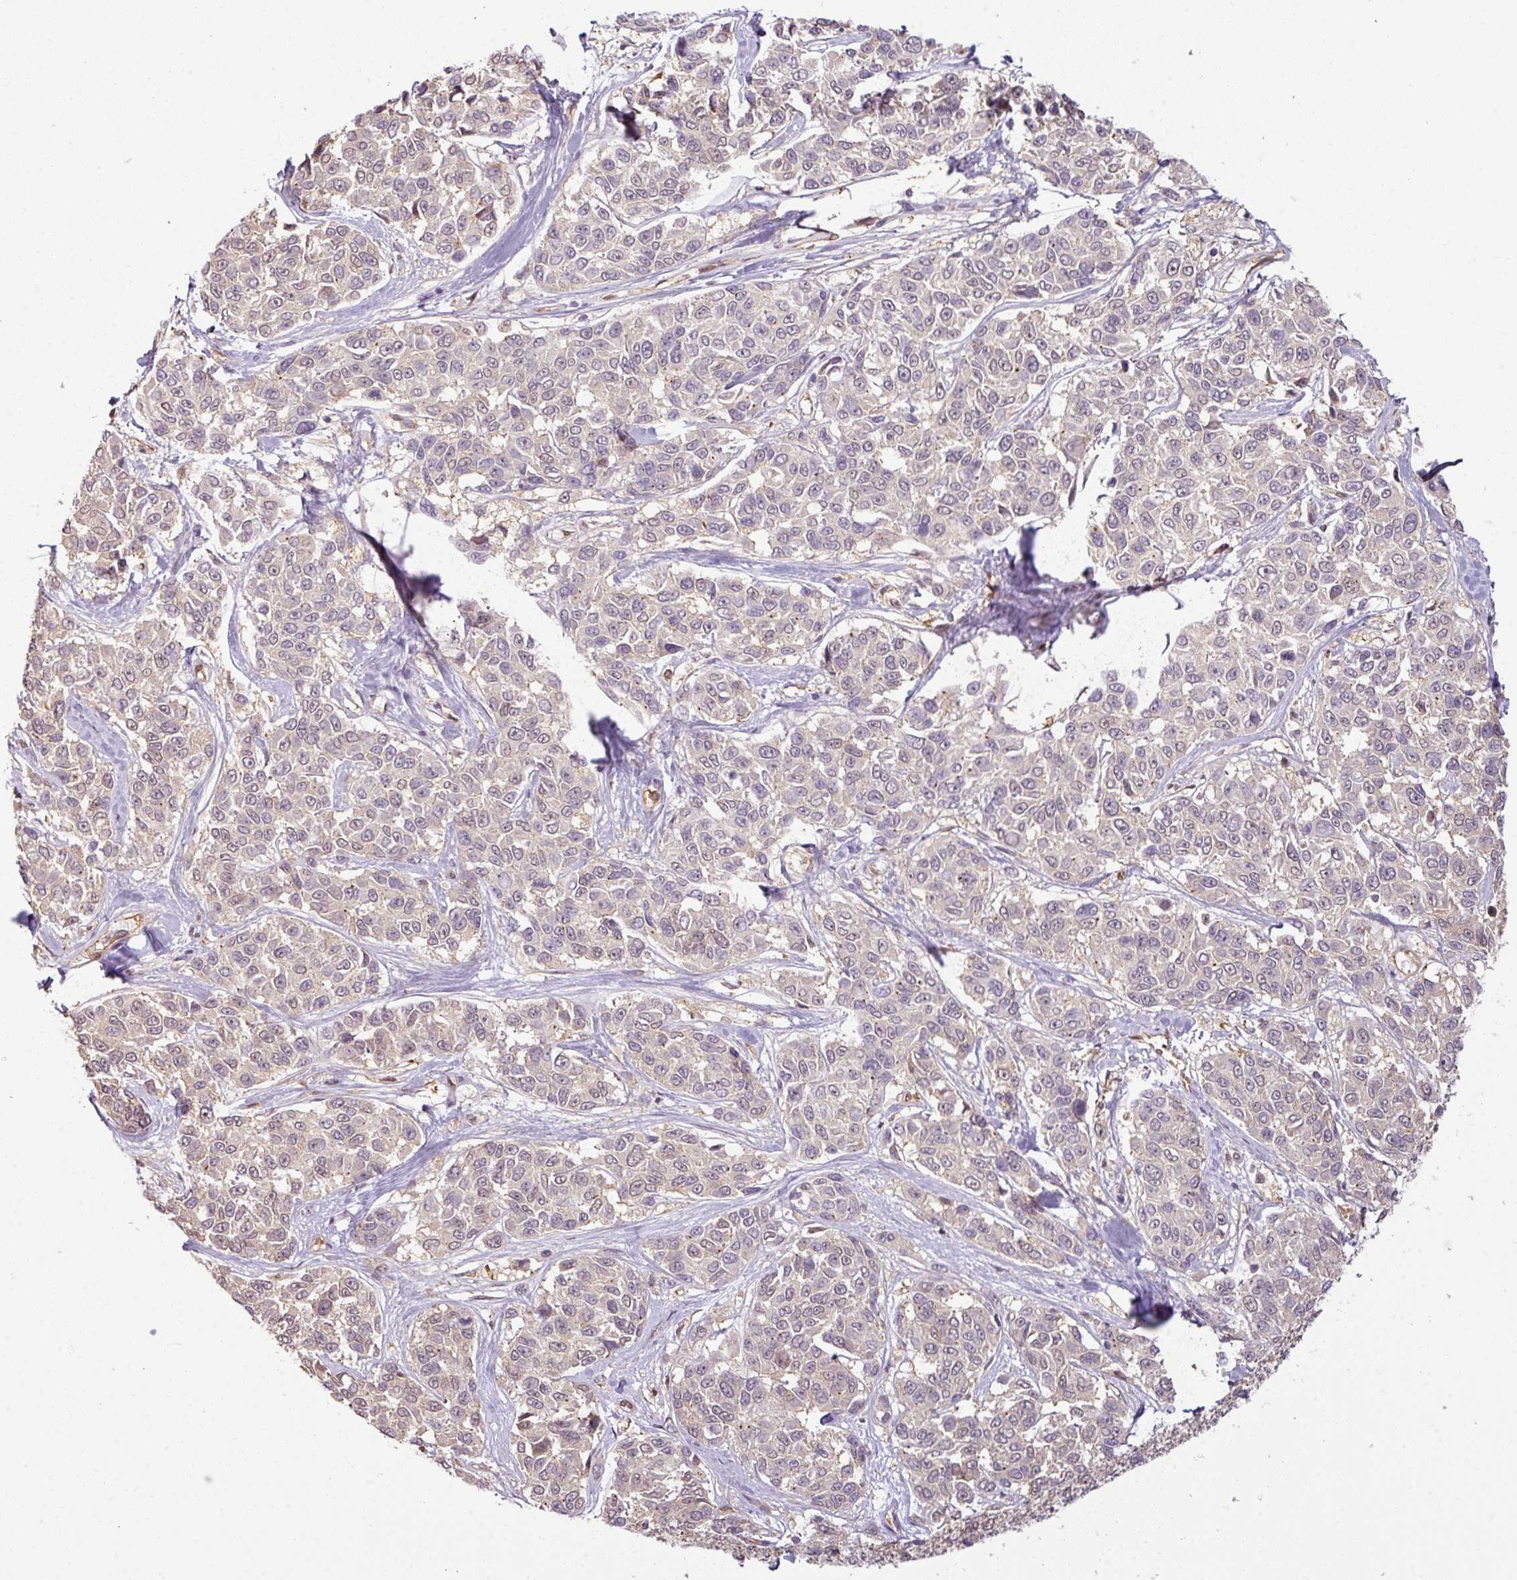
{"staining": {"intensity": "negative", "quantity": "none", "location": "none"}, "tissue": "melanoma", "cell_type": "Tumor cells", "image_type": "cancer", "snomed": [{"axis": "morphology", "description": "Malignant melanoma, NOS"}, {"axis": "topography", "description": "Skin"}], "caption": "High power microscopy micrograph of an immunohistochemistry histopathology image of malignant melanoma, revealing no significant staining in tumor cells.", "gene": "ANKRD18A", "patient": {"sex": "female", "age": 66}}